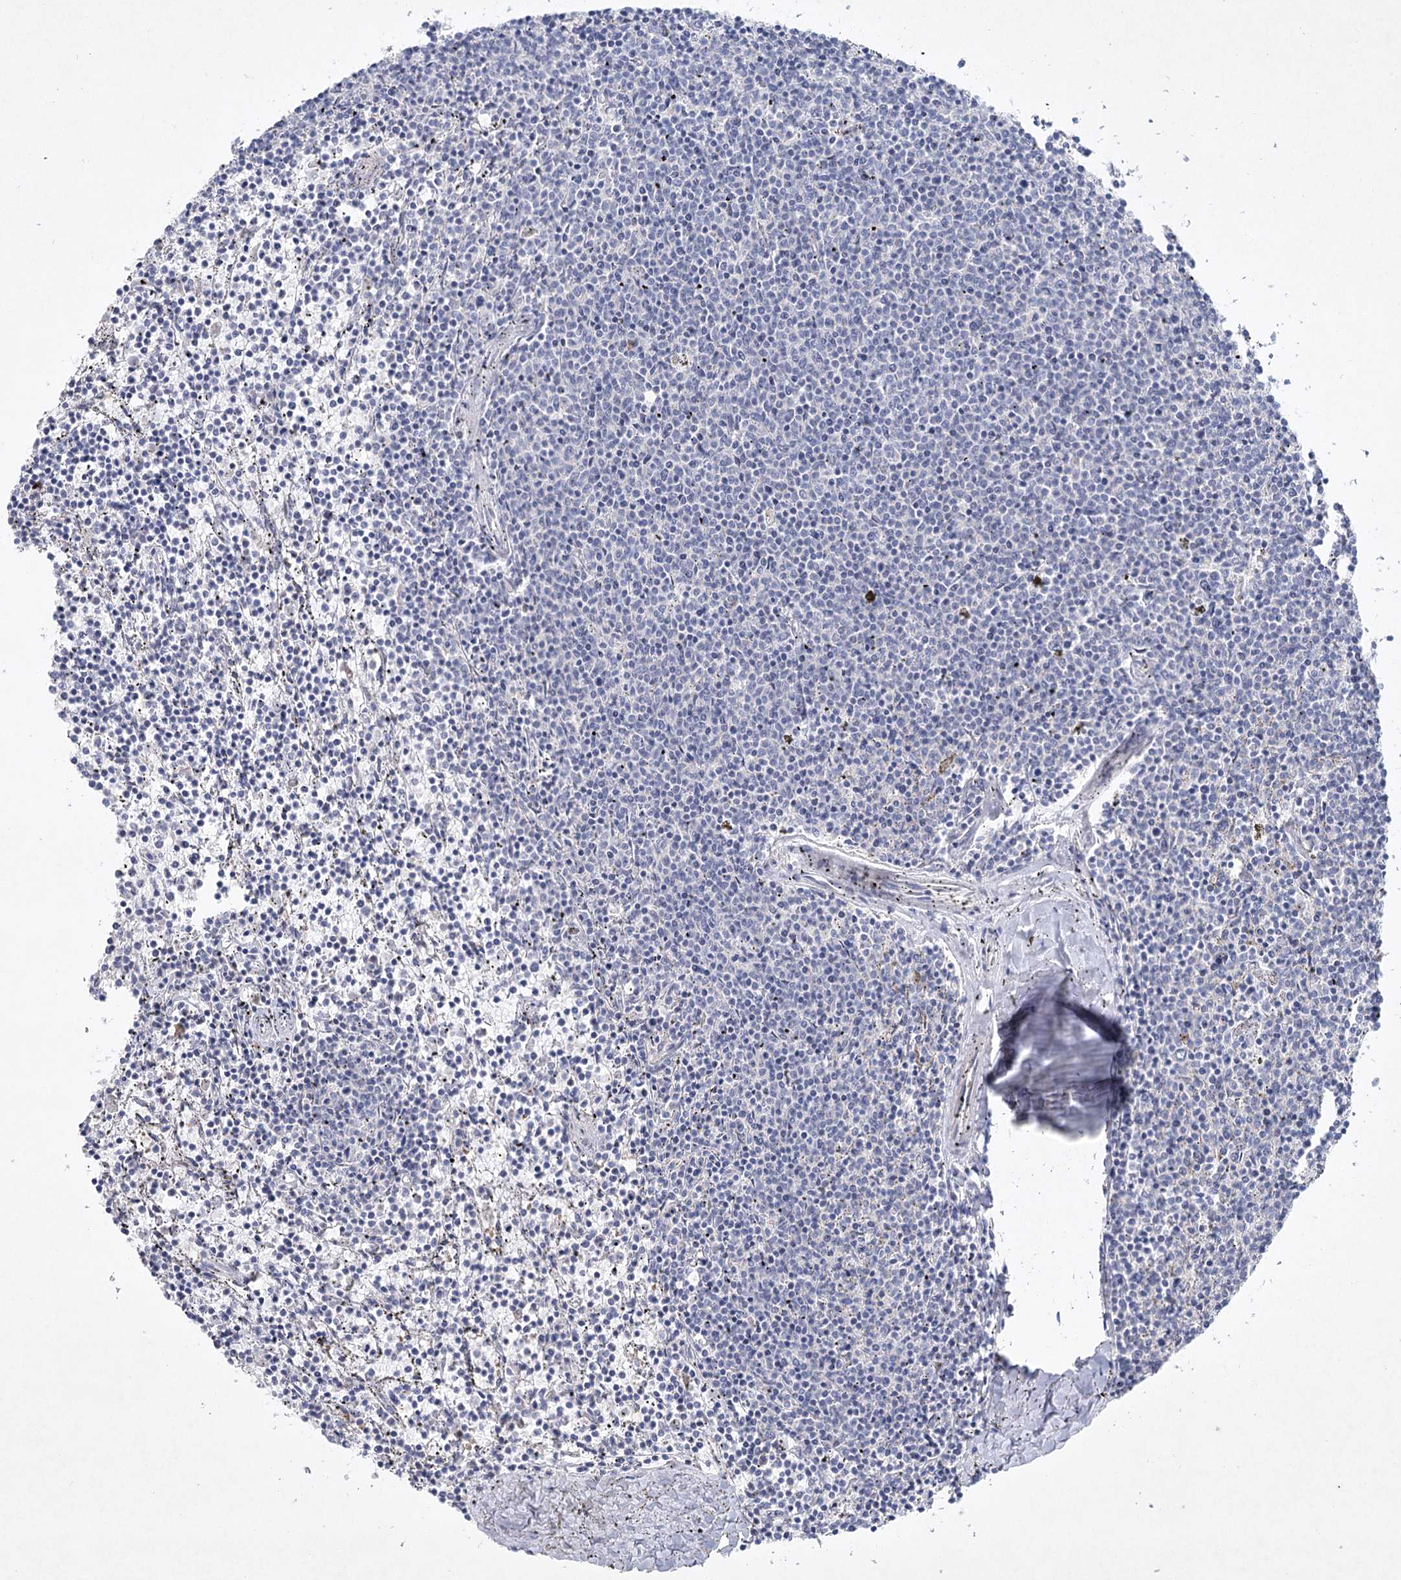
{"staining": {"intensity": "negative", "quantity": "none", "location": "none"}, "tissue": "lymphoma", "cell_type": "Tumor cells", "image_type": "cancer", "snomed": [{"axis": "morphology", "description": "Malignant lymphoma, non-Hodgkin's type, Low grade"}, {"axis": "topography", "description": "Spleen"}], "caption": "Low-grade malignant lymphoma, non-Hodgkin's type stained for a protein using immunohistochemistry demonstrates no positivity tumor cells.", "gene": "MAP3K13", "patient": {"sex": "female", "age": 50}}